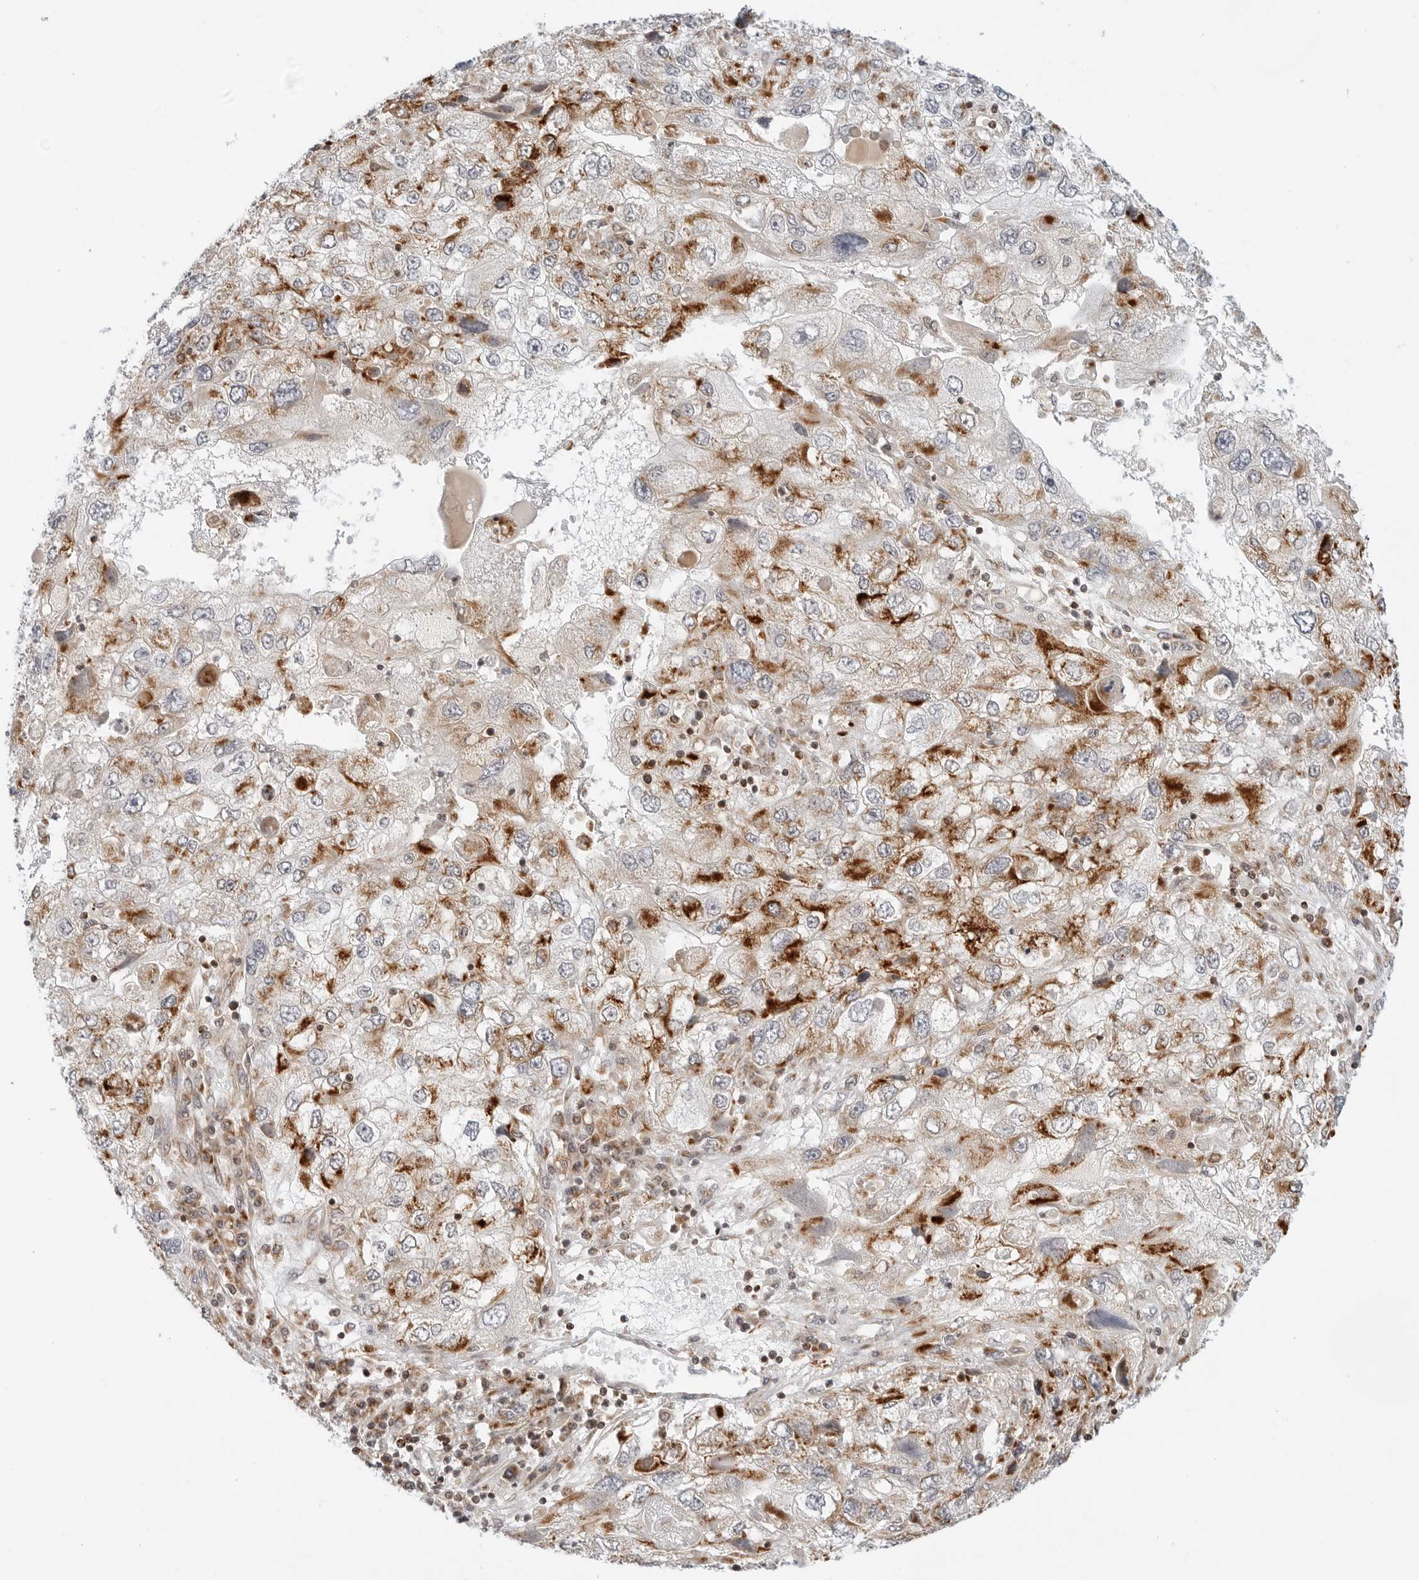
{"staining": {"intensity": "moderate", "quantity": ">75%", "location": "cytoplasmic/membranous"}, "tissue": "endometrial cancer", "cell_type": "Tumor cells", "image_type": "cancer", "snomed": [{"axis": "morphology", "description": "Adenocarcinoma, NOS"}, {"axis": "topography", "description": "Endometrium"}], "caption": "DAB immunohistochemical staining of human endometrial cancer reveals moderate cytoplasmic/membranous protein staining in approximately >75% of tumor cells.", "gene": "DYRK4", "patient": {"sex": "female", "age": 49}}